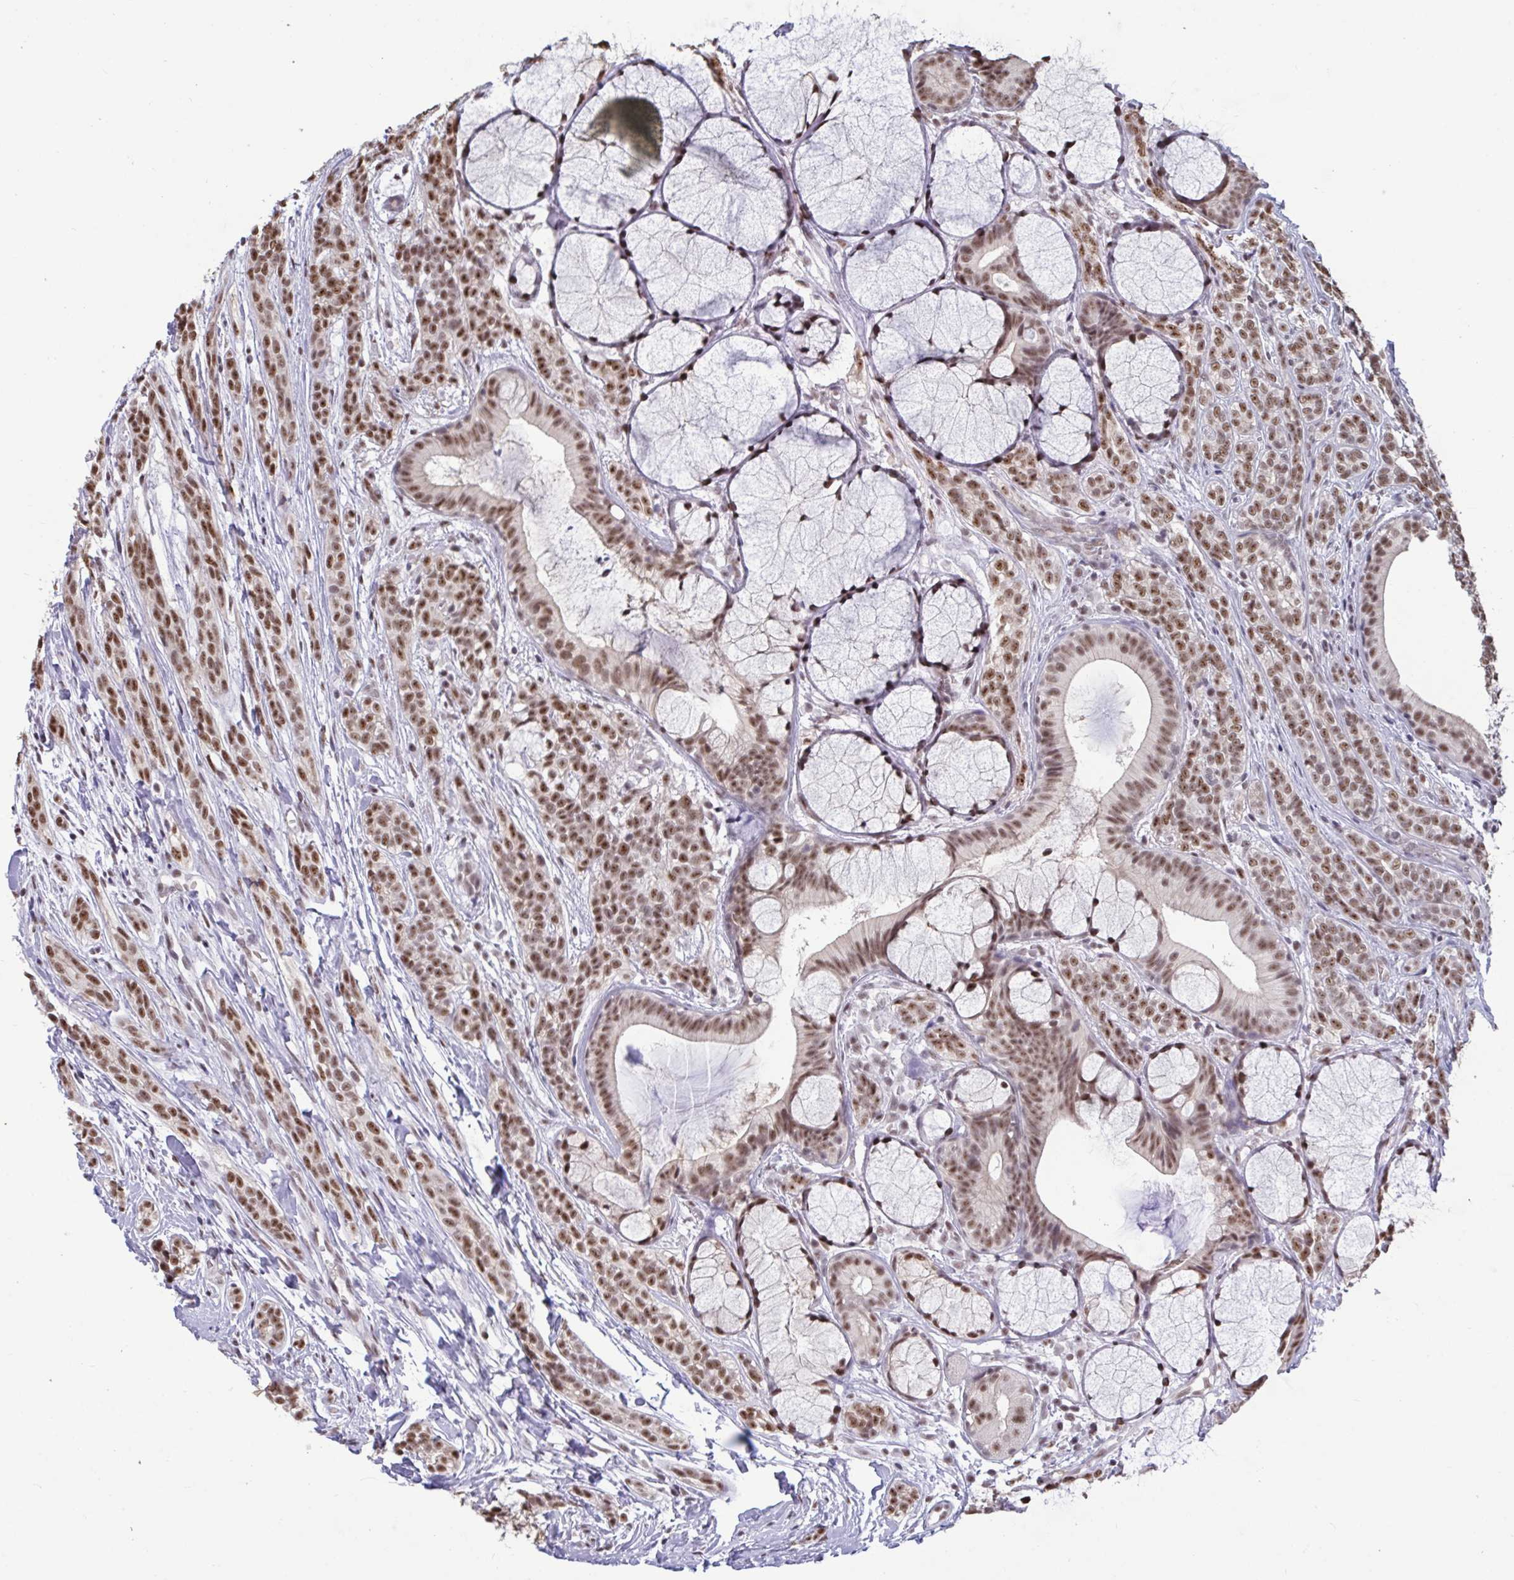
{"staining": {"intensity": "moderate", "quantity": ">75%", "location": "nuclear"}, "tissue": "head and neck cancer", "cell_type": "Tumor cells", "image_type": "cancer", "snomed": [{"axis": "morphology", "description": "Adenocarcinoma, NOS"}, {"axis": "topography", "description": "Head-Neck"}], "caption": "Human head and neck cancer (adenocarcinoma) stained with a brown dye exhibits moderate nuclear positive staining in approximately >75% of tumor cells.", "gene": "PUF60", "patient": {"sex": "female", "age": 57}}